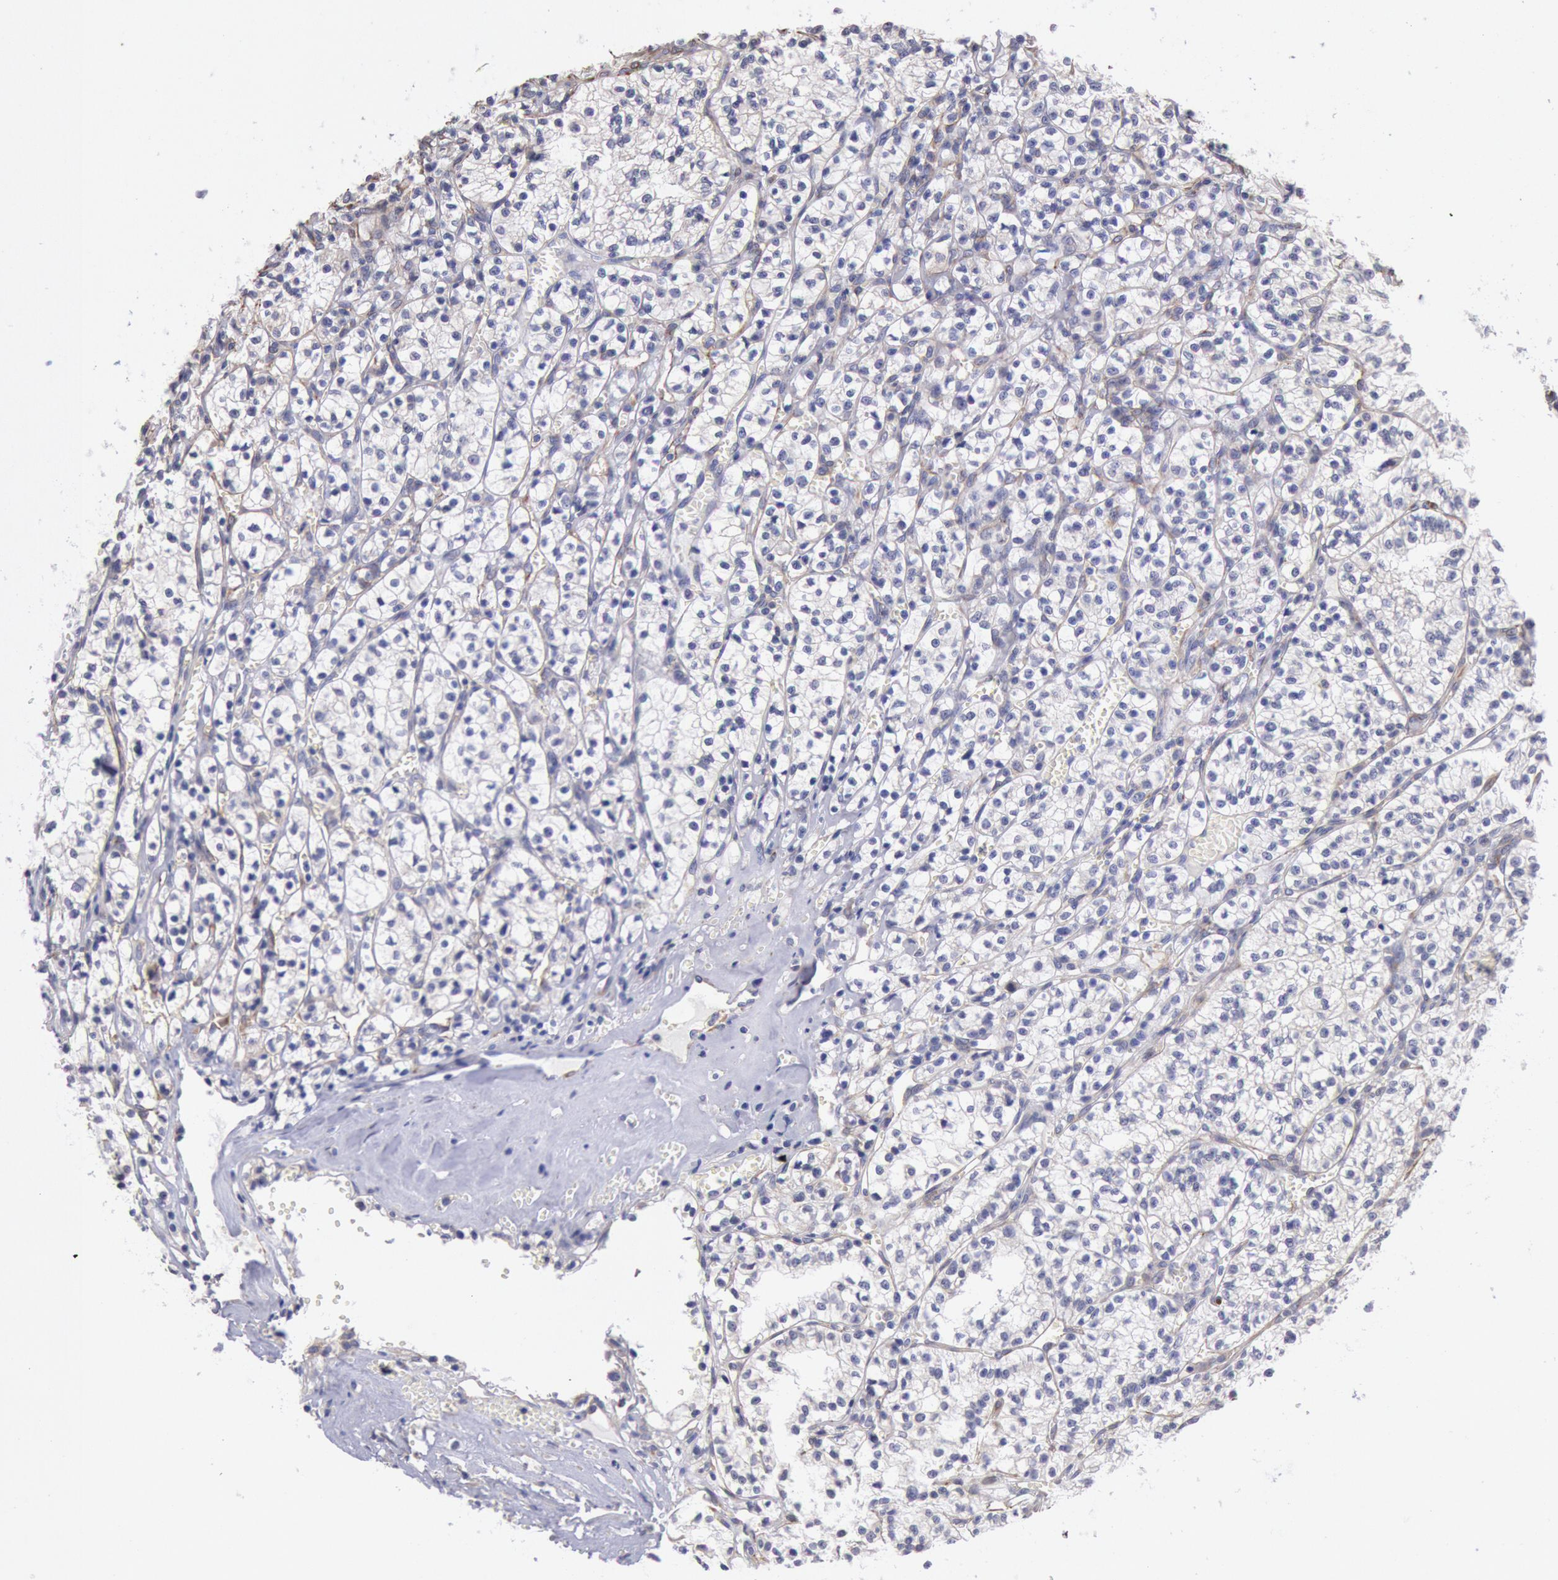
{"staining": {"intensity": "negative", "quantity": "none", "location": "none"}, "tissue": "renal cancer", "cell_type": "Tumor cells", "image_type": "cancer", "snomed": [{"axis": "morphology", "description": "Adenocarcinoma, NOS"}, {"axis": "topography", "description": "Kidney"}], "caption": "Immunohistochemistry (IHC) photomicrograph of neoplastic tissue: human renal cancer (adenocarcinoma) stained with DAB (3,3'-diaminobenzidine) reveals no significant protein staining in tumor cells.", "gene": "DRG1", "patient": {"sex": "male", "age": 61}}